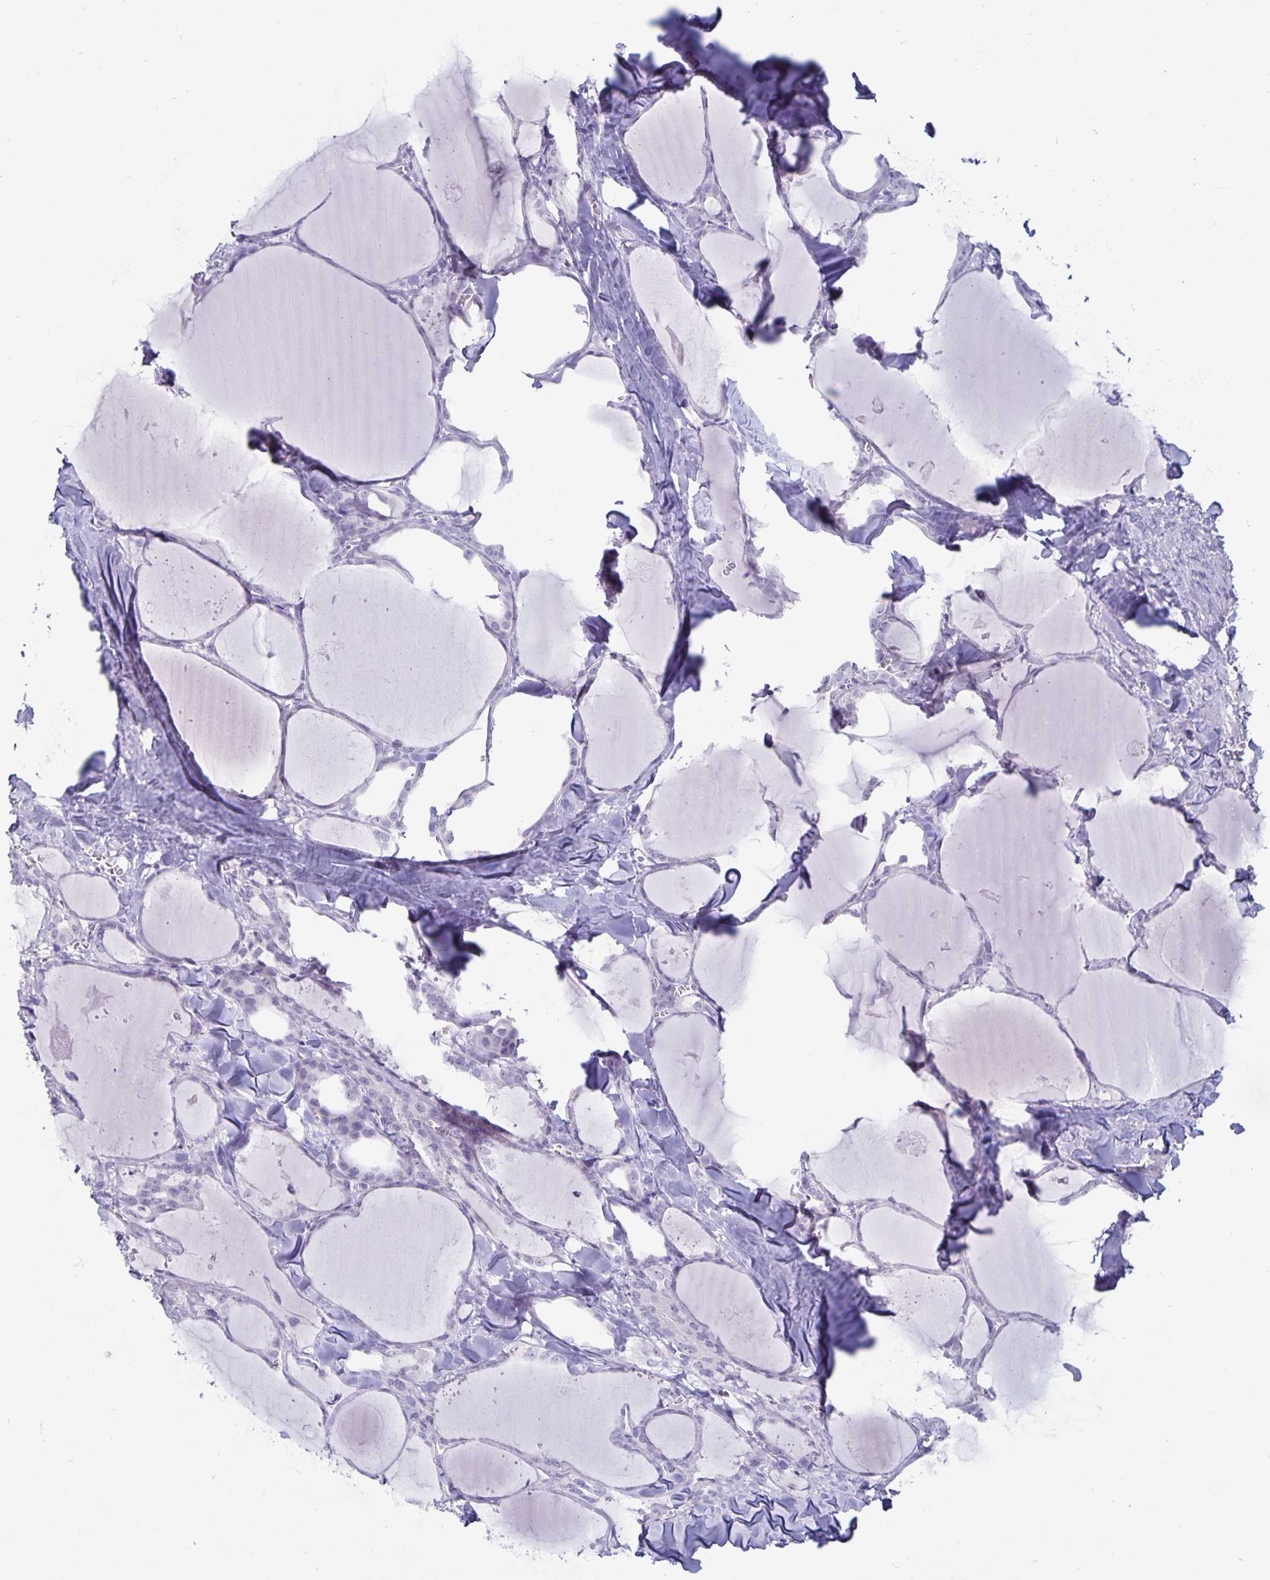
{"staining": {"intensity": "negative", "quantity": "none", "location": "none"}, "tissue": "thyroid cancer", "cell_type": "Tumor cells", "image_type": "cancer", "snomed": [{"axis": "morphology", "description": "Papillary adenocarcinoma, NOS"}, {"axis": "topography", "description": "Thyroid gland"}], "caption": "DAB immunohistochemical staining of thyroid papillary adenocarcinoma demonstrates no significant staining in tumor cells. (DAB immunohistochemistry (IHC), high magnification).", "gene": "PLCB3", "patient": {"sex": "male", "age": 30}}